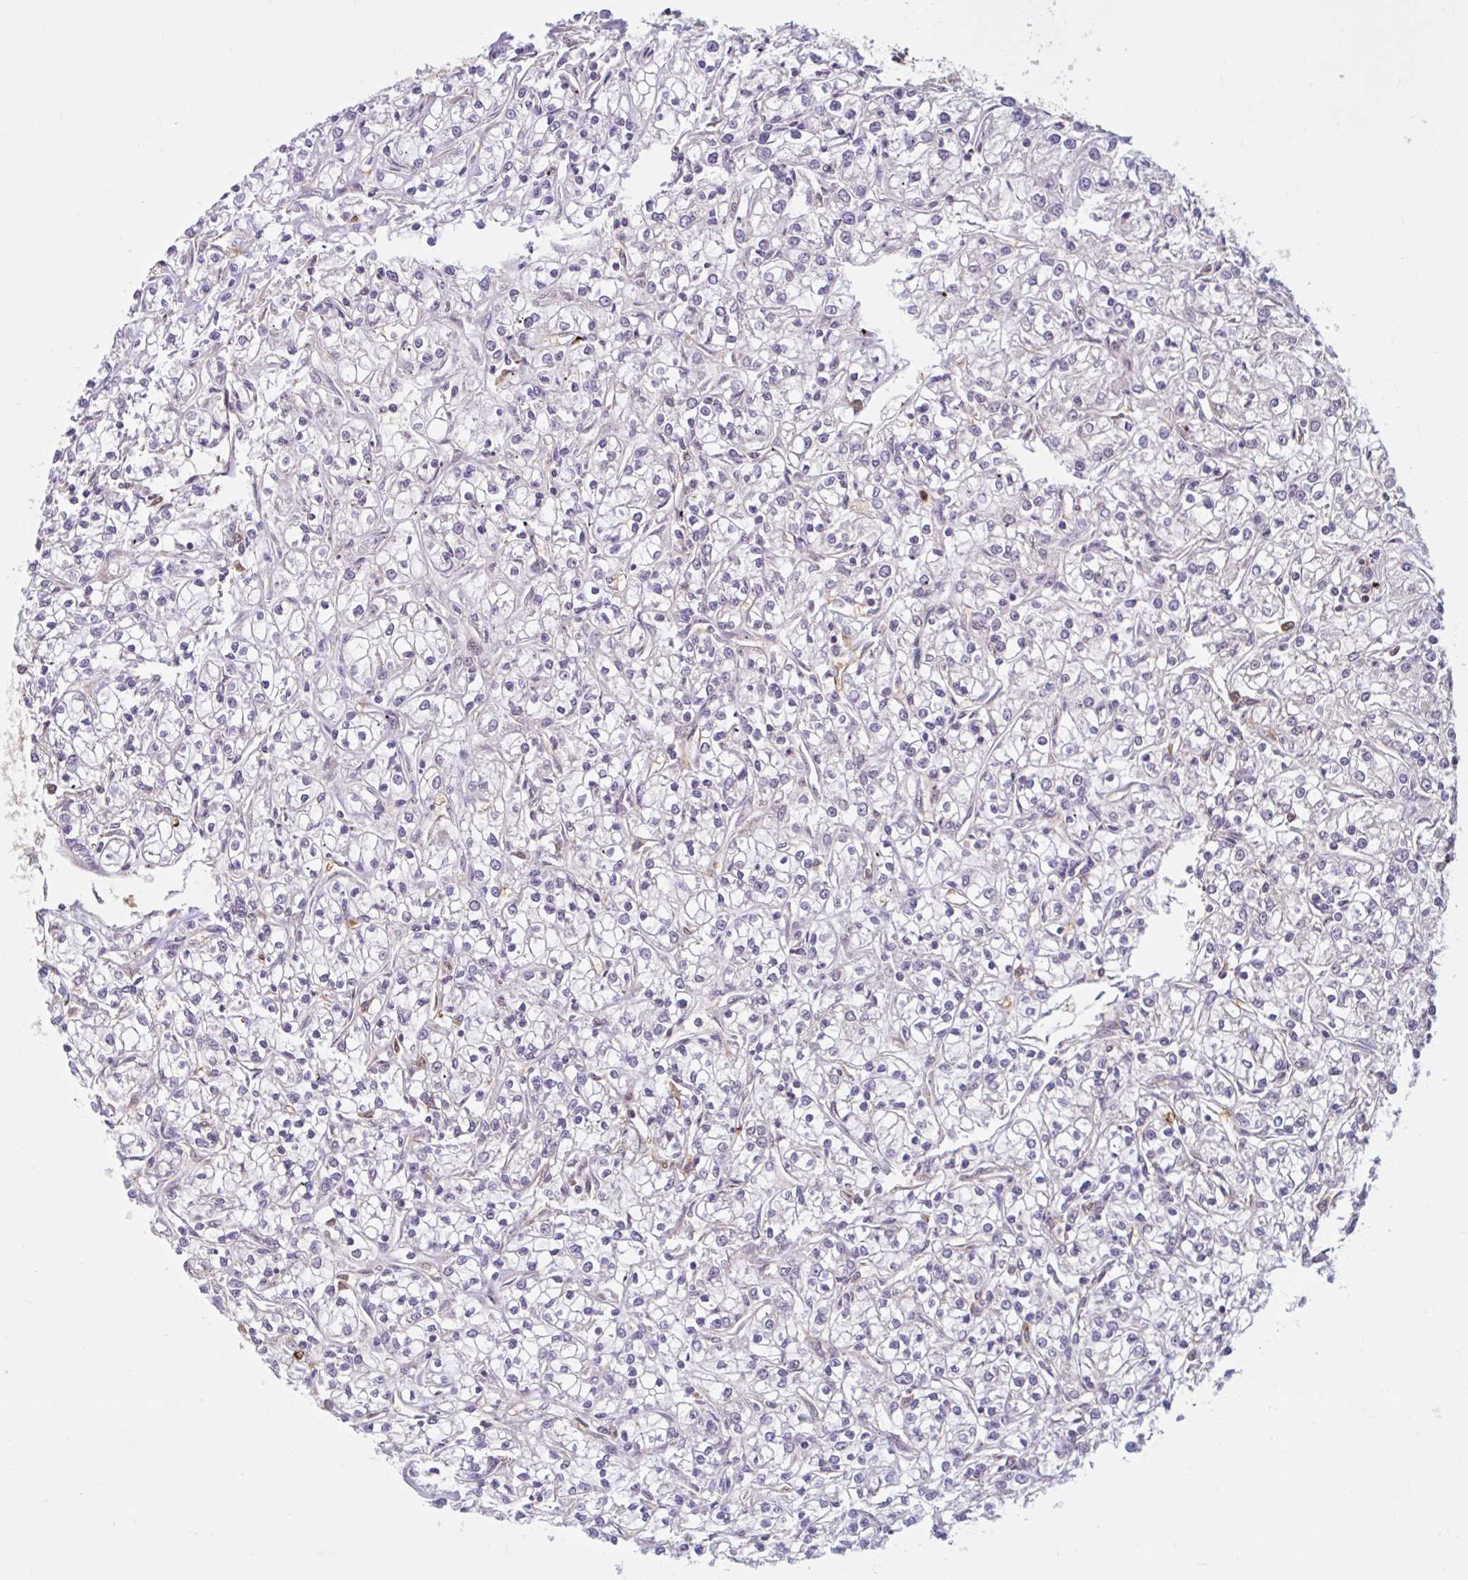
{"staining": {"intensity": "negative", "quantity": "none", "location": "none"}, "tissue": "renal cancer", "cell_type": "Tumor cells", "image_type": "cancer", "snomed": [{"axis": "morphology", "description": "Adenocarcinoma, NOS"}, {"axis": "topography", "description": "Kidney"}], "caption": "DAB (3,3'-diaminobenzidine) immunohistochemical staining of renal adenocarcinoma exhibits no significant staining in tumor cells. (DAB (3,3'-diaminobenzidine) IHC with hematoxylin counter stain).", "gene": "HMBS", "patient": {"sex": "female", "age": 59}}